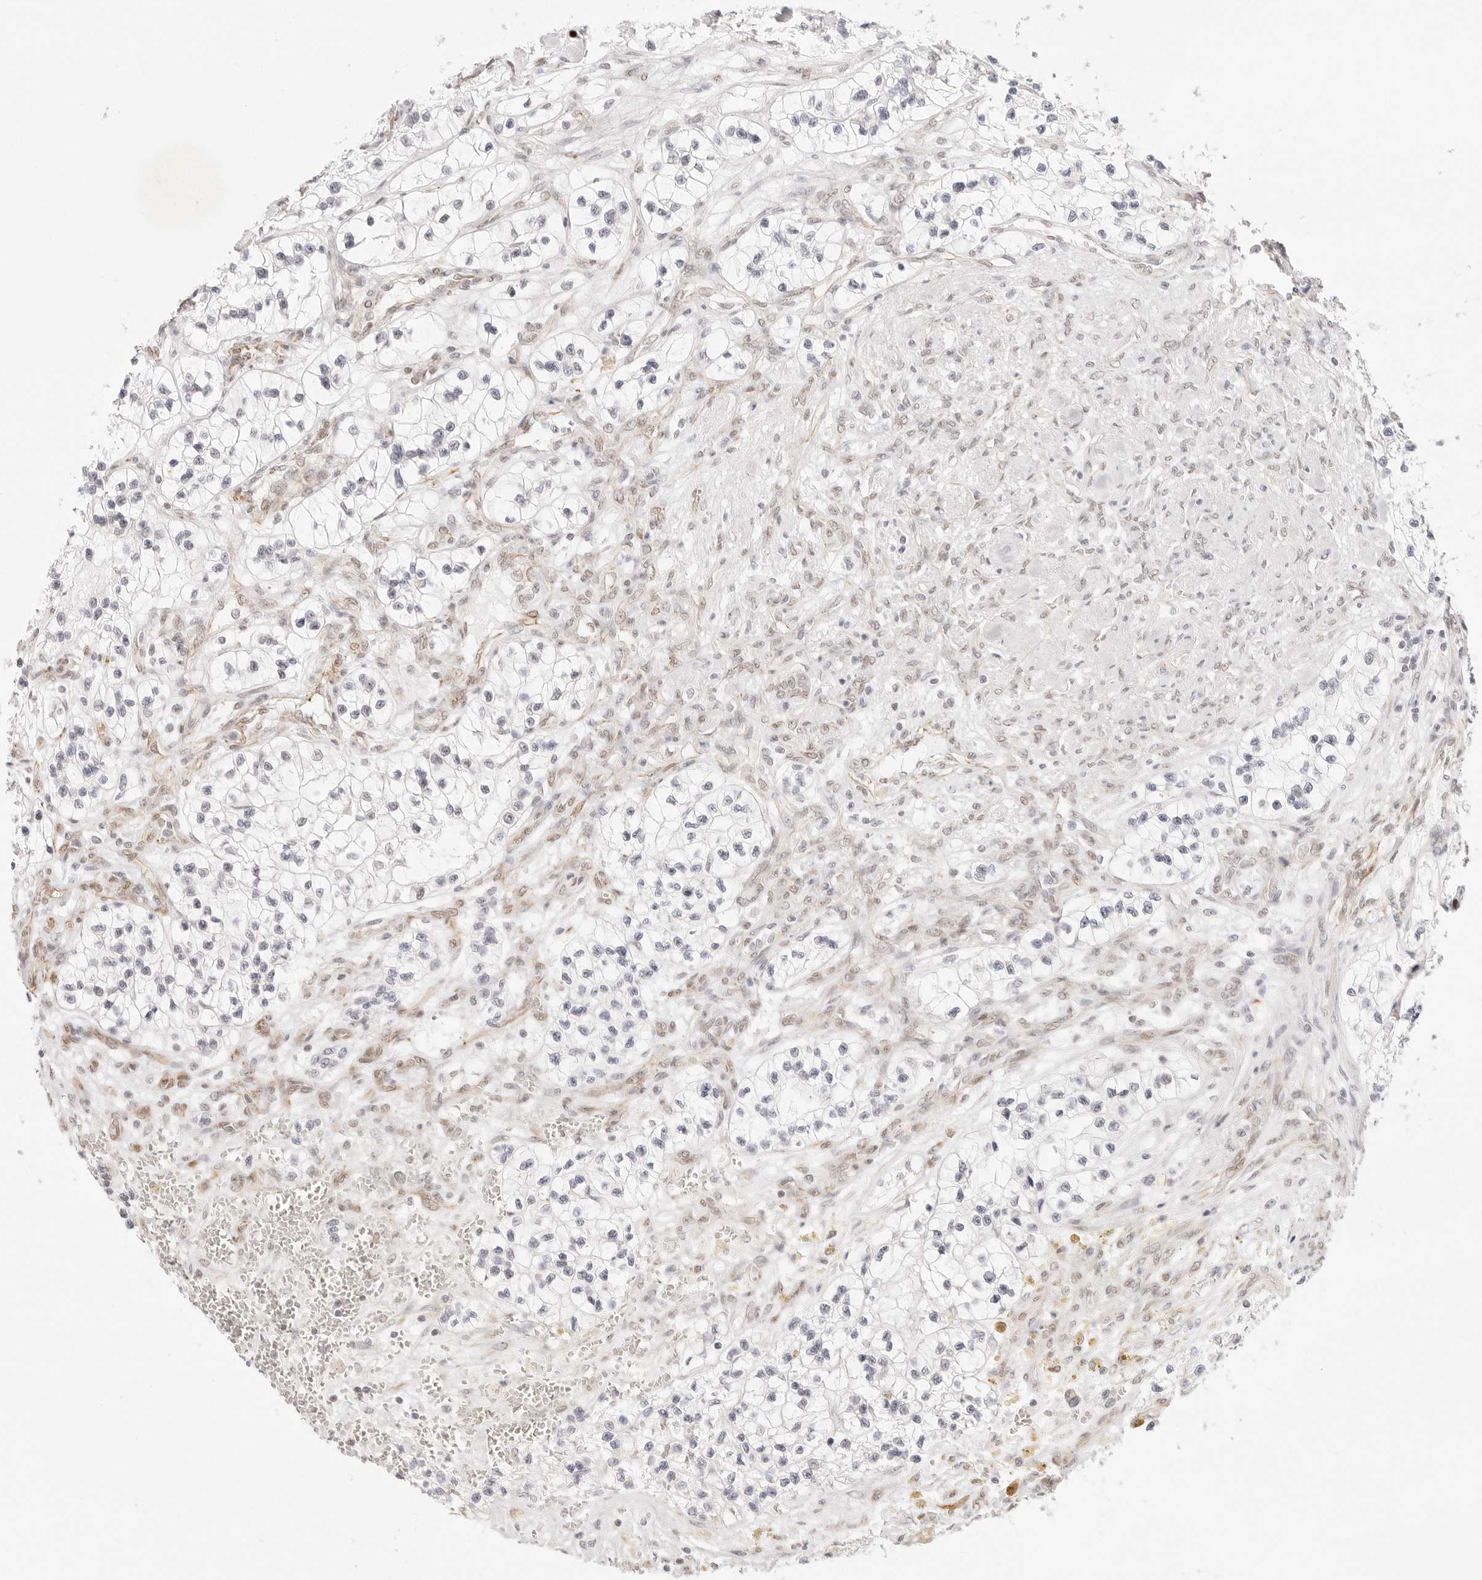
{"staining": {"intensity": "negative", "quantity": "none", "location": "none"}, "tissue": "renal cancer", "cell_type": "Tumor cells", "image_type": "cancer", "snomed": [{"axis": "morphology", "description": "Adenocarcinoma, NOS"}, {"axis": "topography", "description": "Kidney"}], "caption": "This is an IHC micrograph of renal adenocarcinoma. There is no staining in tumor cells.", "gene": "ZC3H11A", "patient": {"sex": "female", "age": 57}}